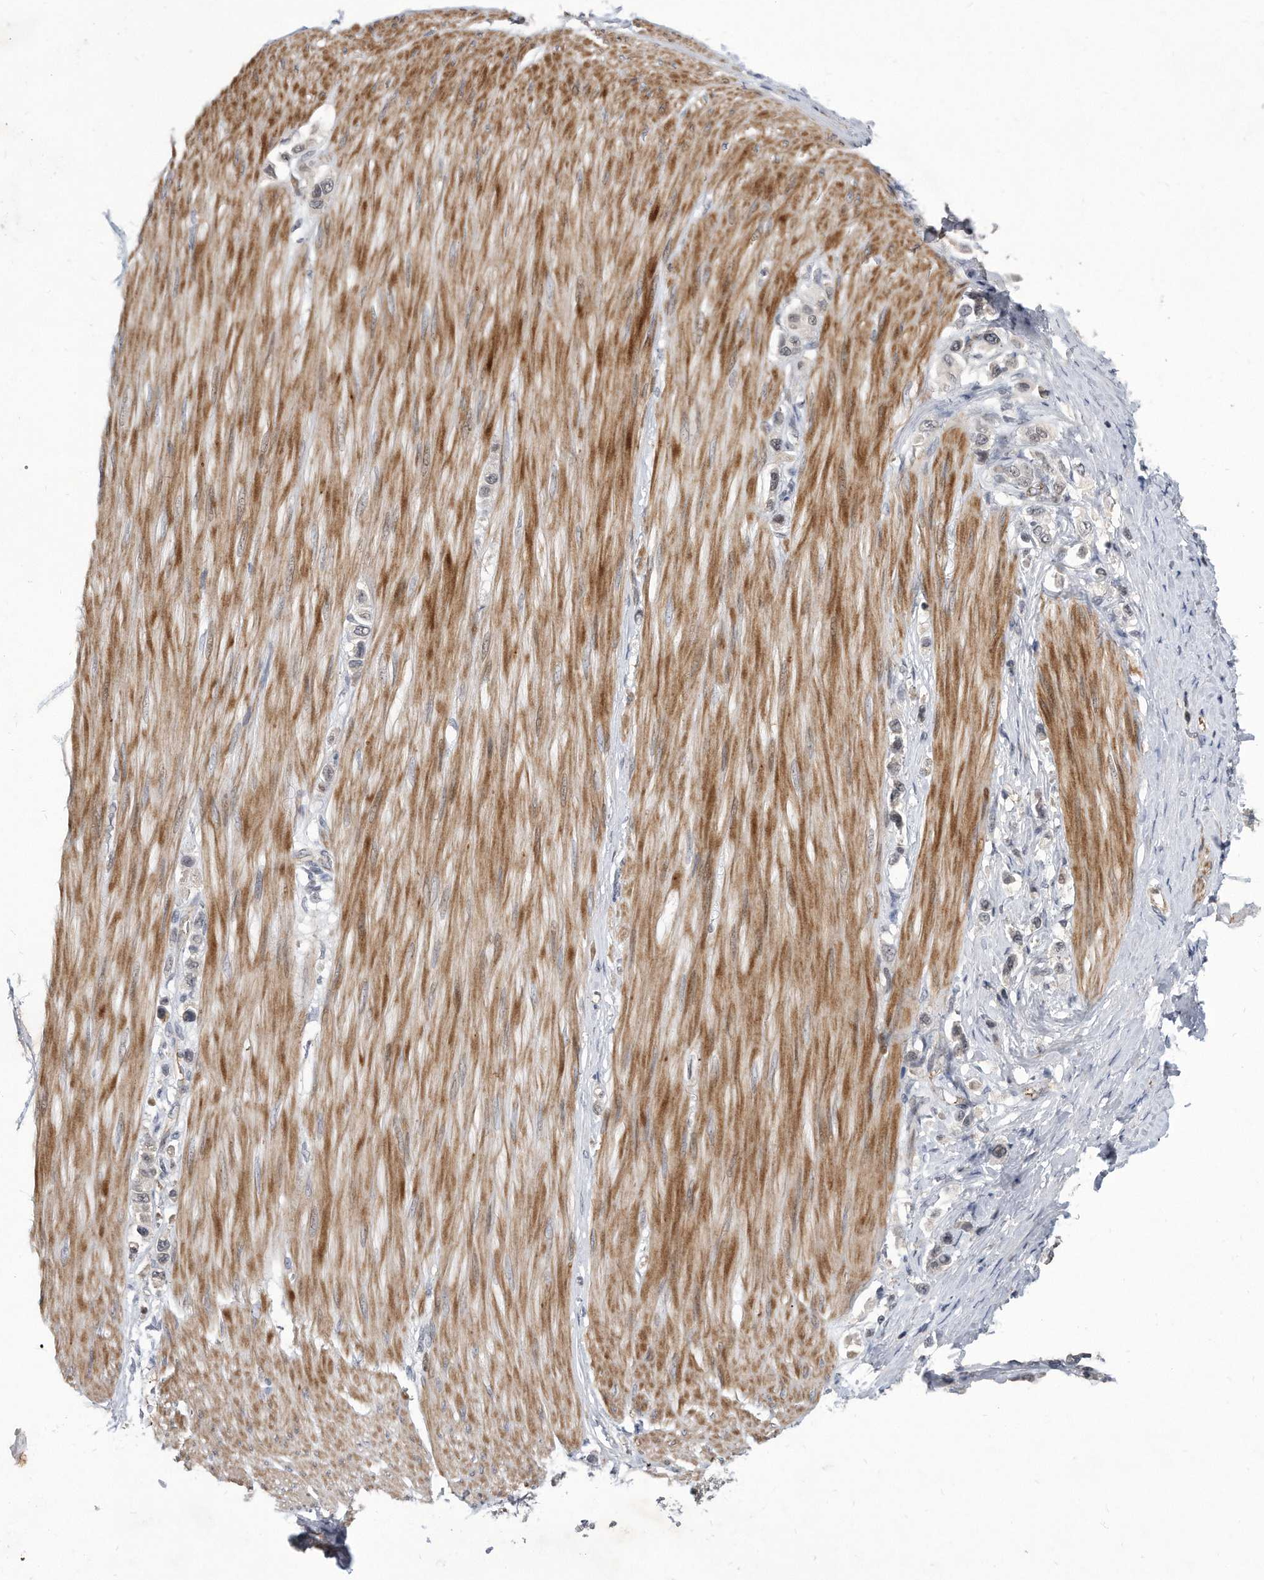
{"staining": {"intensity": "negative", "quantity": "none", "location": "none"}, "tissue": "stomach cancer", "cell_type": "Tumor cells", "image_type": "cancer", "snomed": [{"axis": "morphology", "description": "Adenocarcinoma, NOS"}, {"axis": "topography", "description": "Stomach"}], "caption": "The image reveals no significant expression in tumor cells of stomach adenocarcinoma.", "gene": "PGBD2", "patient": {"sex": "female", "age": 65}}